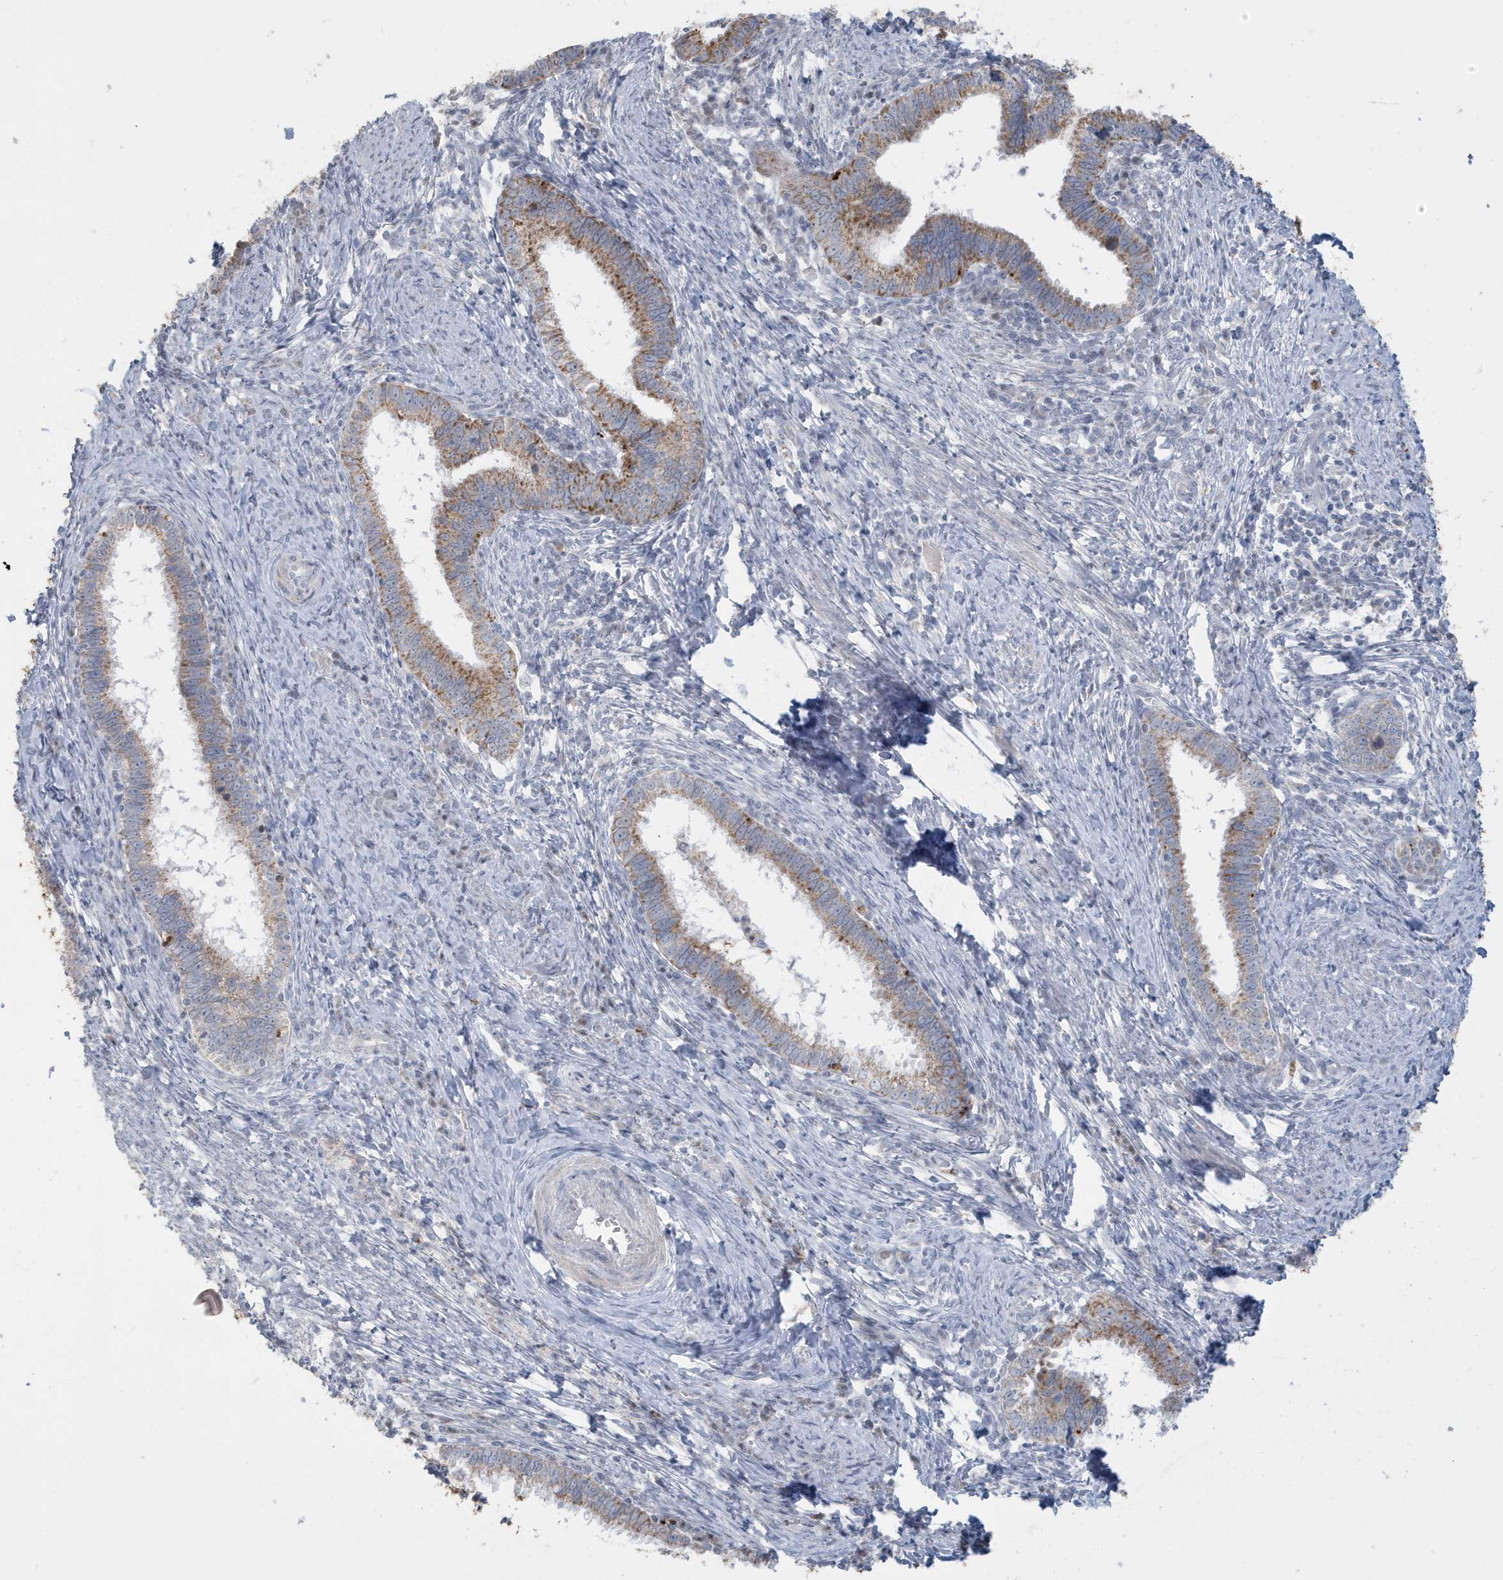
{"staining": {"intensity": "moderate", "quantity": "25%-75%", "location": "cytoplasmic/membranous"}, "tissue": "cervical cancer", "cell_type": "Tumor cells", "image_type": "cancer", "snomed": [{"axis": "morphology", "description": "Adenocarcinoma, NOS"}, {"axis": "topography", "description": "Cervix"}], "caption": "Approximately 25%-75% of tumor cells in human cervical adenocarcinoma demonstrate moderate cytoplasmic/membranous protein positivity as visualized by brown immunohistochemical staining.", "gene": "FNDC1", "patient": {"sex": "female", "age": 36}}